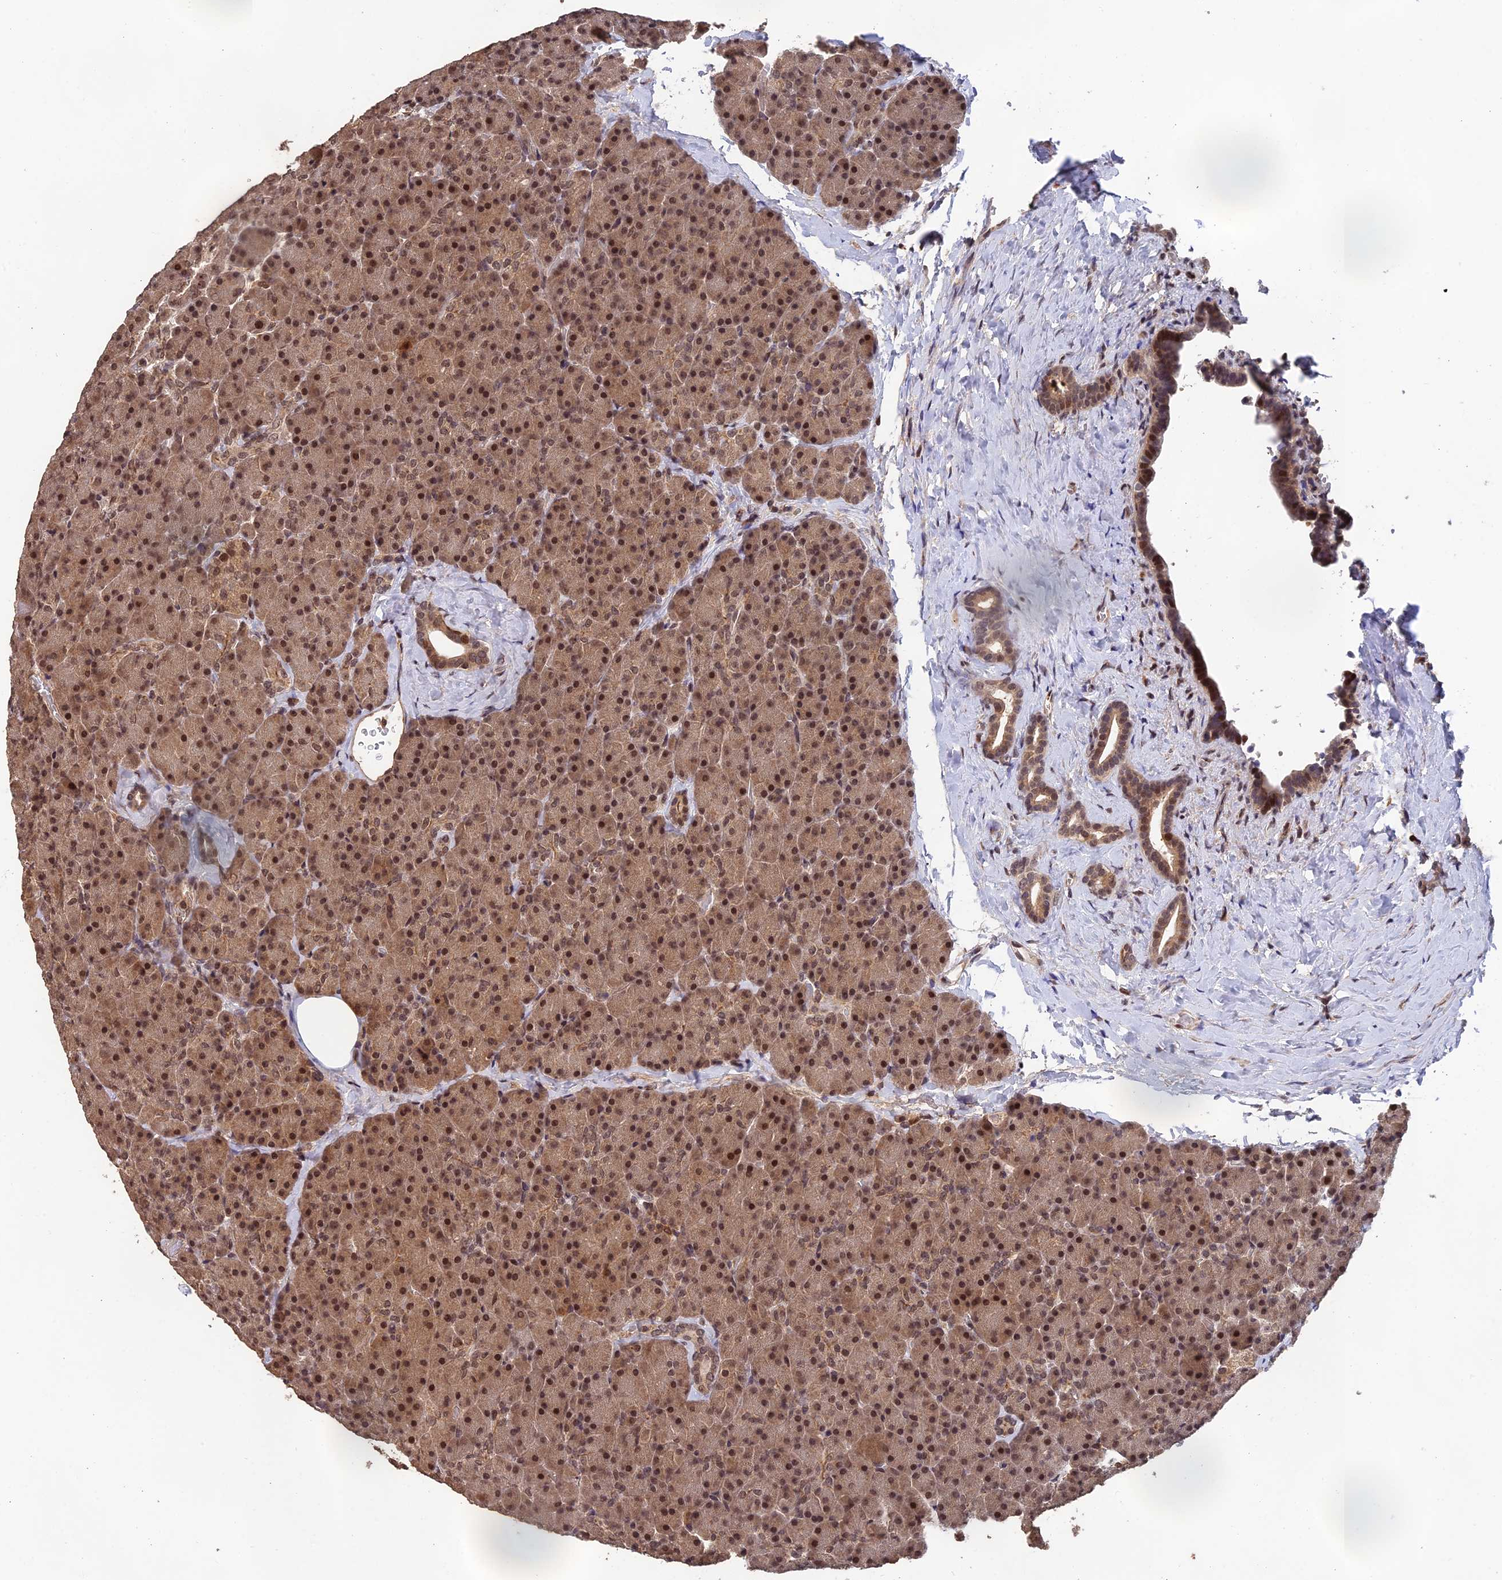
{"staining": {"intensity": "moderate", "quantity": ">75%", "location": "cytoplasmic/membranous,nuclear"}, "tissue": "pancreas", "cell_type": "Exocrine glandular cells", "image_type": "normal", "snomed": [{"axis": "morphology", "description": "Normal tissue, NOS"}, {"axis": "morphology", "description": "Carcinoid, malignant, NOS"}, {"axis": "topography", "description": "Pancreas"}], "caption": "Moderate cytoplasmic/membranous,nuclear staining for a protein is present in approximately >75% of exocrine glandular cells of normal pancreas using IHC.", "gene": "OSBPL1A", "patient": {"sex": "female", "age": 35}}